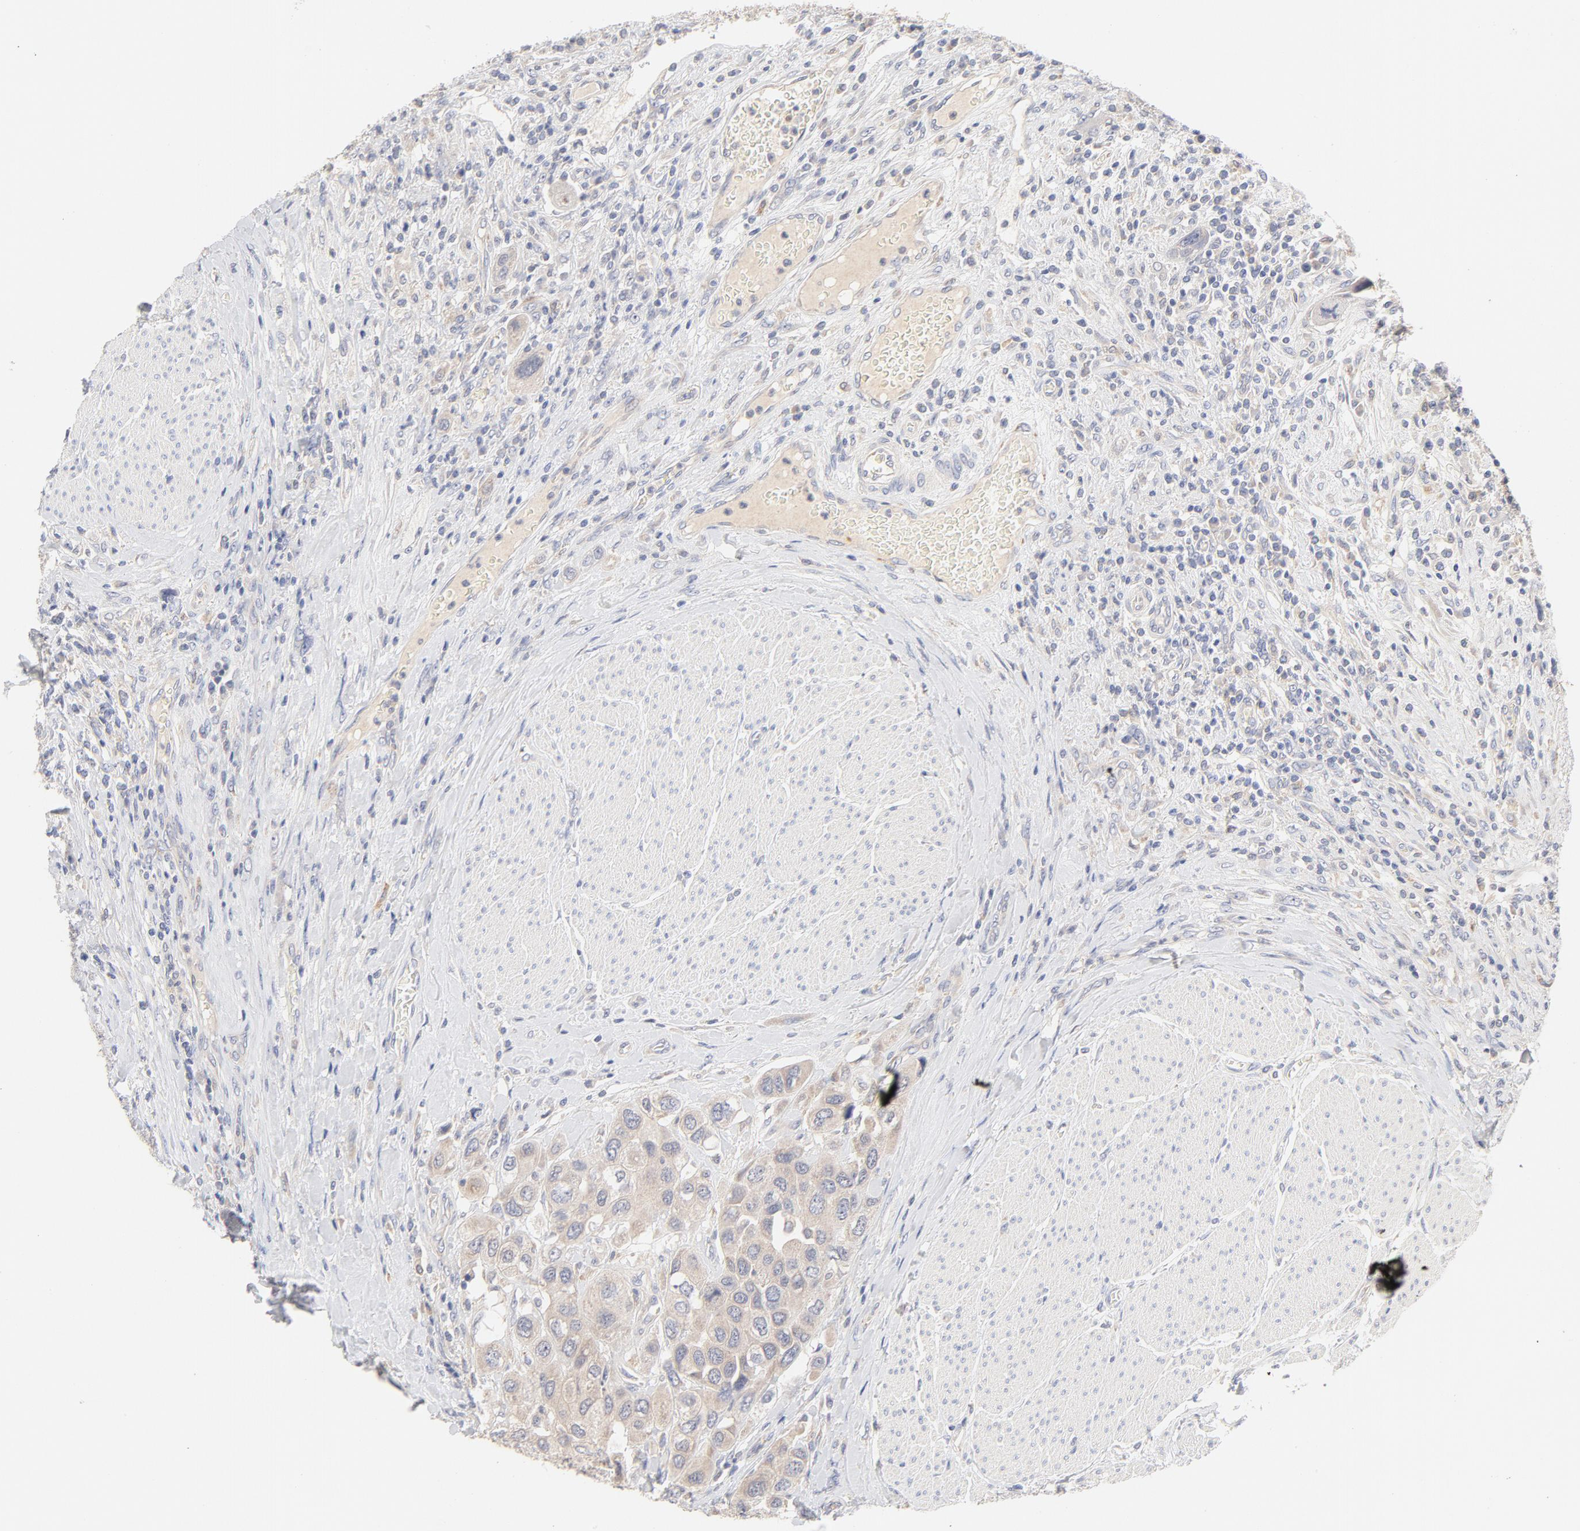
{"staining": {"intensity": "weak", "quantity": ">75%", "location": "cytoplasmic/membranous"}, "tissue": "urothelial cancer", "cell_type": "Tumor cells", "image_type": "cancer", "snomed": [{"axis": "morphology", "description": "Urothelial carcinoma, High grade"}, {"axis": "topography", "description": "Urinary bladder"}], "caption": "Tumor cells exhibit low levels of weak cytoplasmic/membranous positivity in about >75% of cells in urothelial carcinoma (high-grade). (DAB = brown stain, brightfield microscopy at high magnification).", "gene": "MTERF2", "patient": {"sex": "male", "age": 50}}